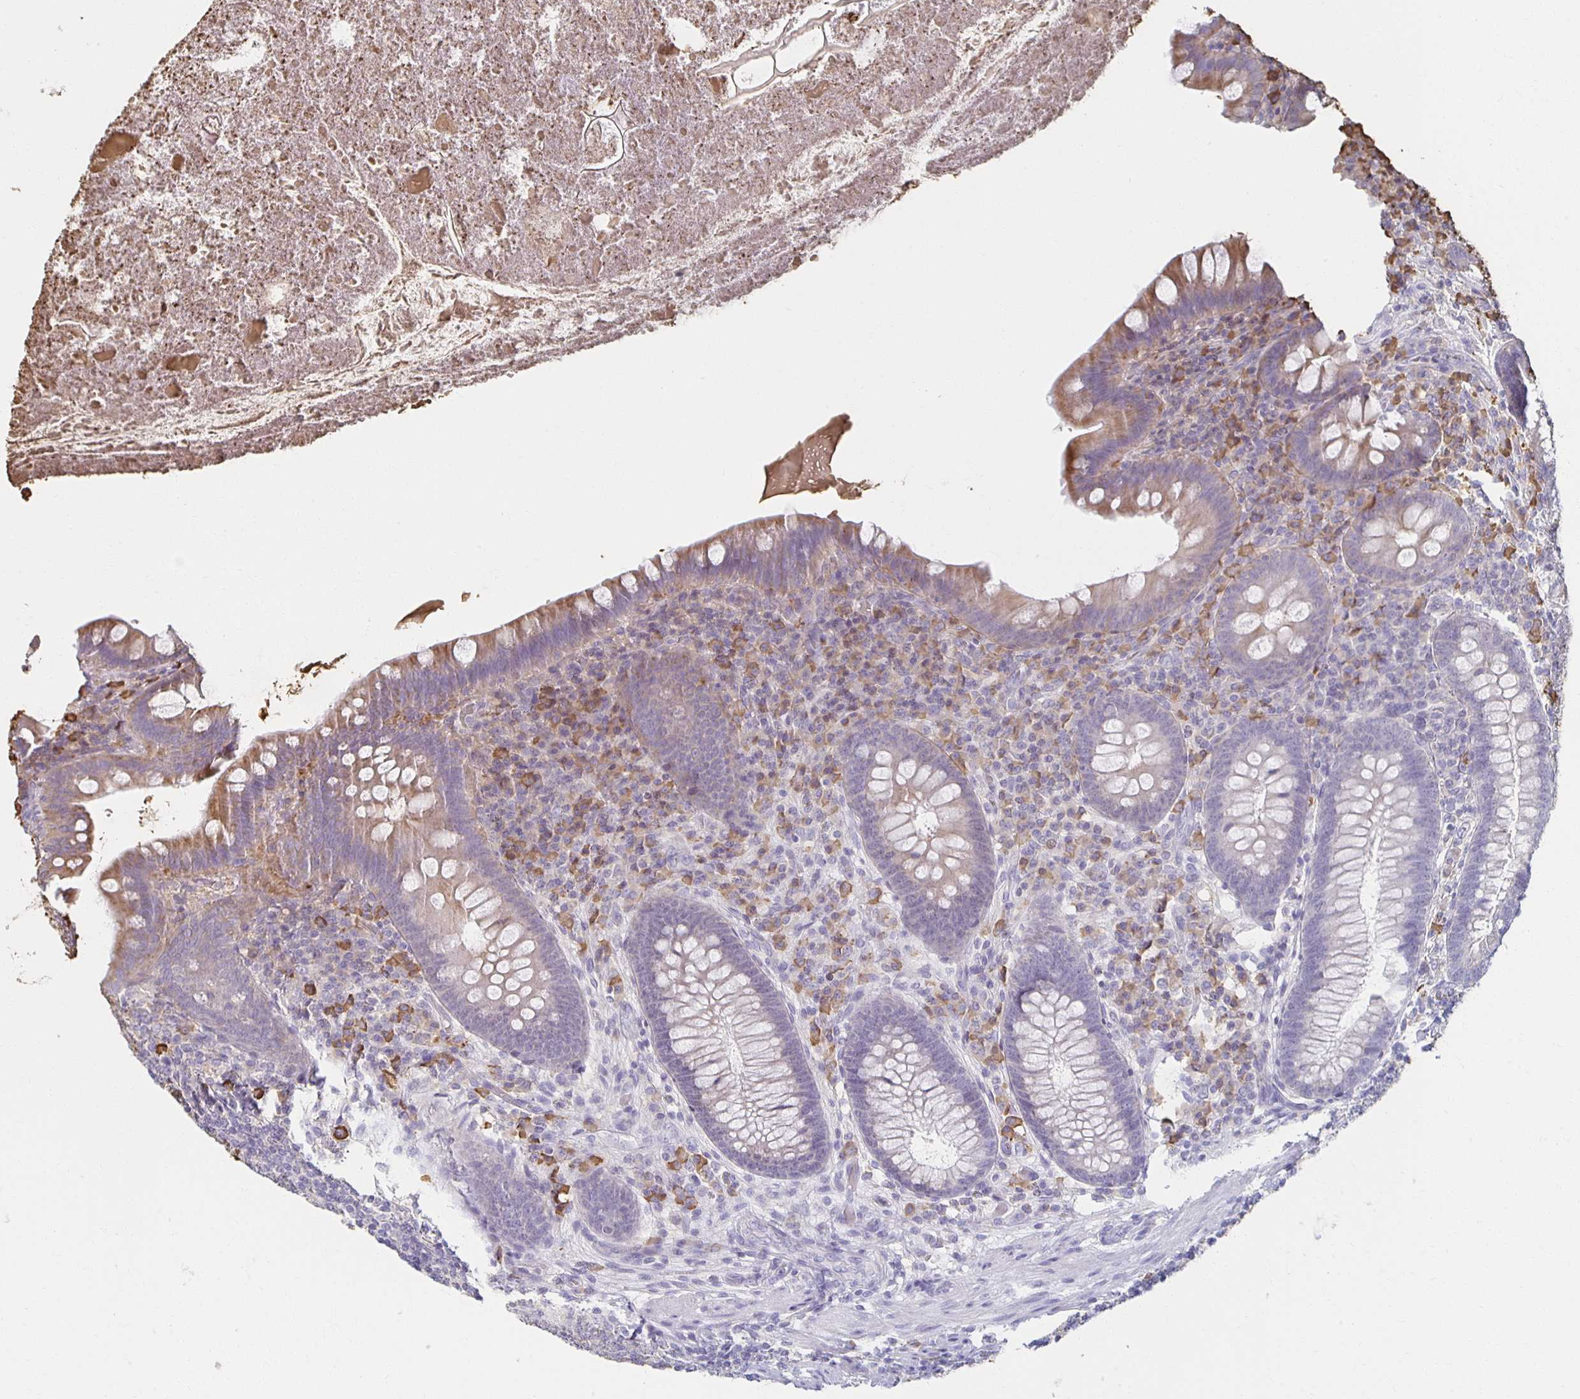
{"staining": {"intensity": "moderate", "quantity": "<25%", "location": "cytoplasmic/membranous"}, "tissue": "appendix", "cell_type": "Glandular cells", "image_type": "normal", "snomed": [{"axis": "morphology", "description": "Normal tissue, NOS"}, {"axis": "topography", "description": "Appendix"}], "caption": "A brown stain shows moderate cytoplasmic/membranous expression of a protein in glandular cells of normal appendix. The staining was performed using DAB (3,3'-diaminobenzidine) to visualize the protein expression in brown, while the nuclei were stained in blue with hematoxylin (Magnification: 20x).", "gene": "ZNF692", "patient": {"sex": "male", "age": 71}}